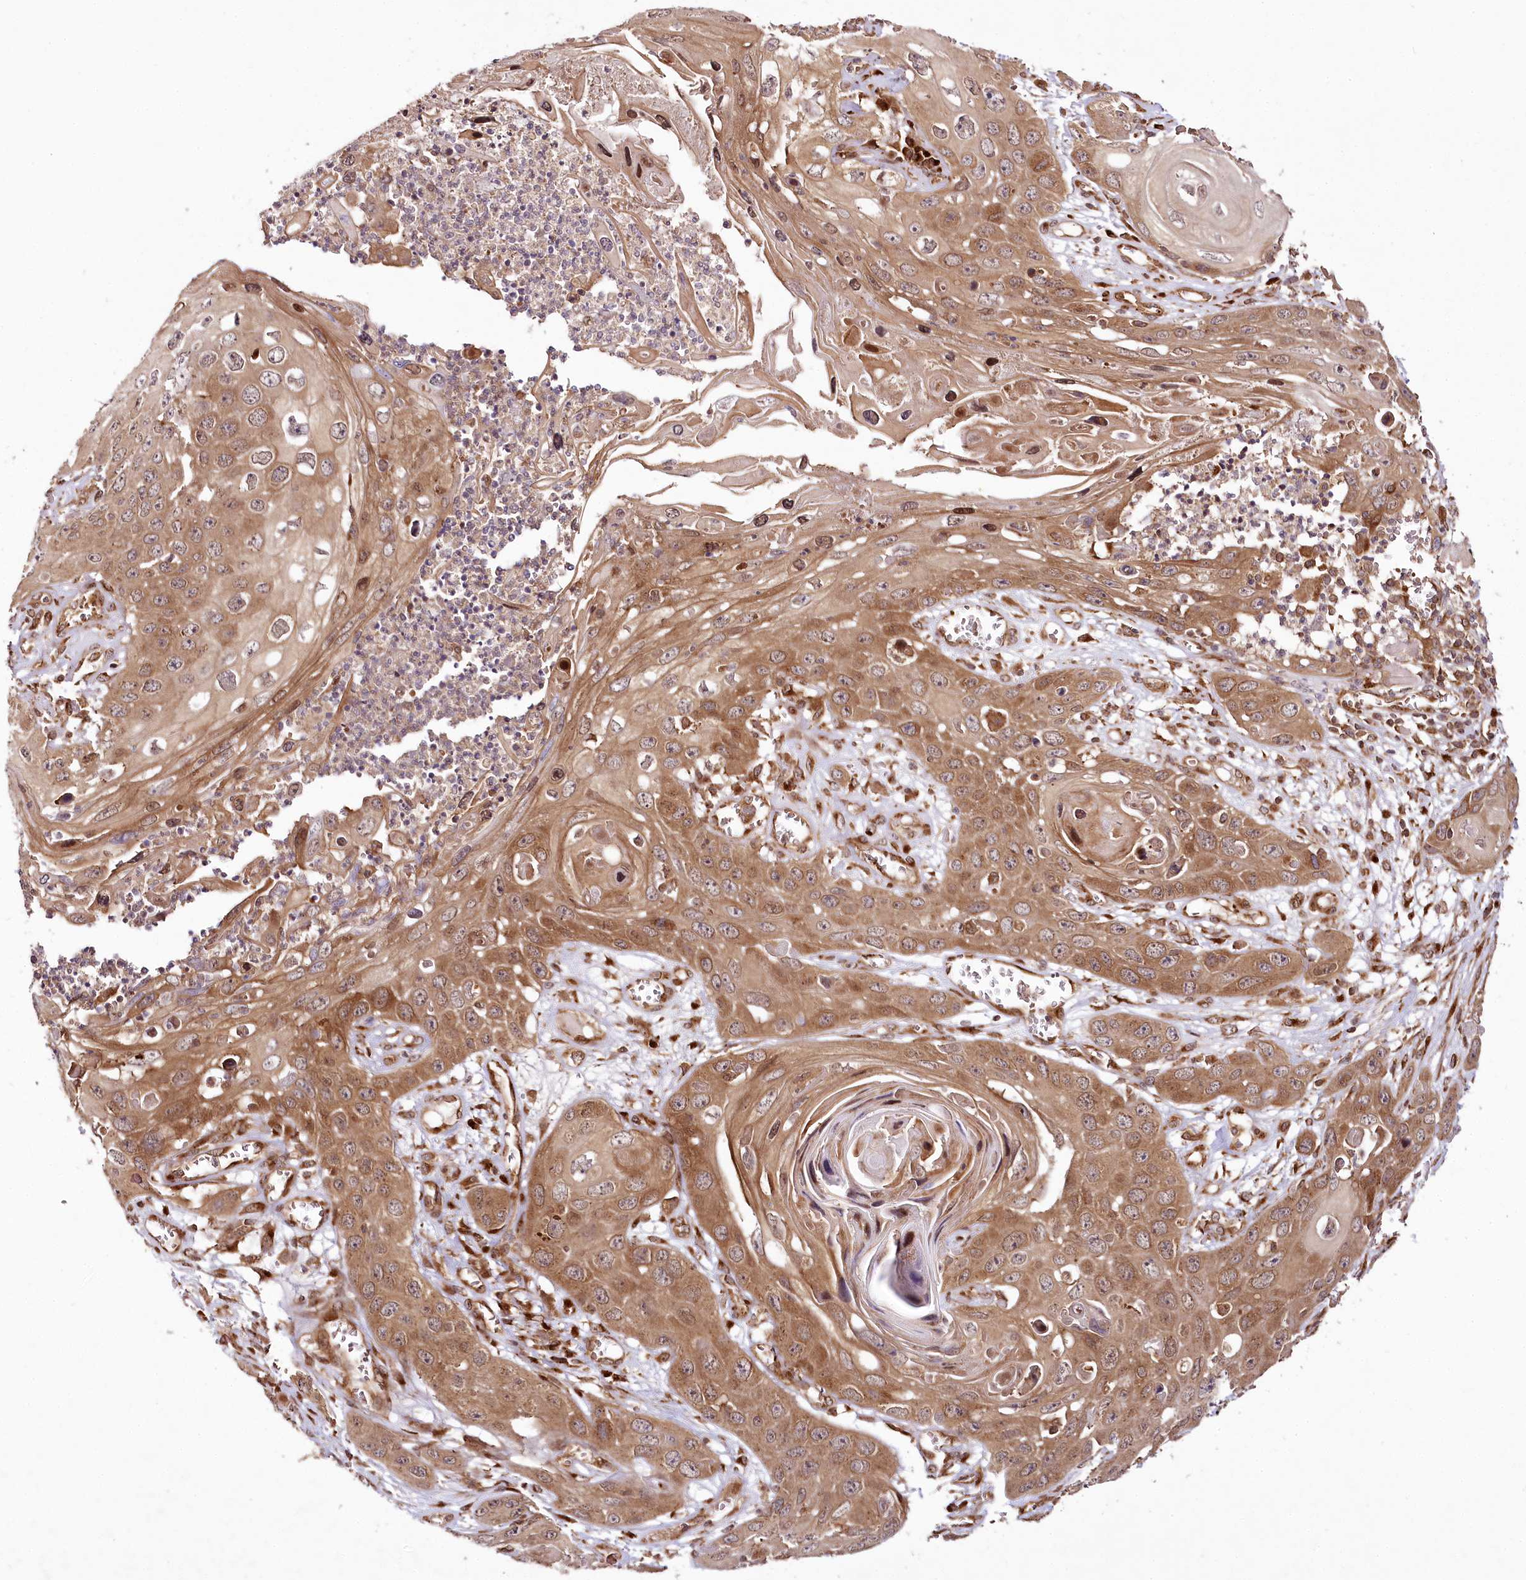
{"staining": {"intensity": "moderate", "quantity": ">75%", "location": "cytoplasmic/membranous"}, "tissue": "skin cancer", "cell_type": "Tumor cells", "image_type": "cancer", "snomed": [{"axis": "morphology", "description": "Squamous cell carcinoma, NOS"}, {"axis": "topography", "description": "Skin"}], "caption": "Skin squamous cell carcinoma was stained to show a protein in brown. There is medium levels of moderate cytoplasmic/membranous staining in approximately >75% of tumor cells.", "gene": "COPG1", "patient": {"sex": "male", "age": 55}}